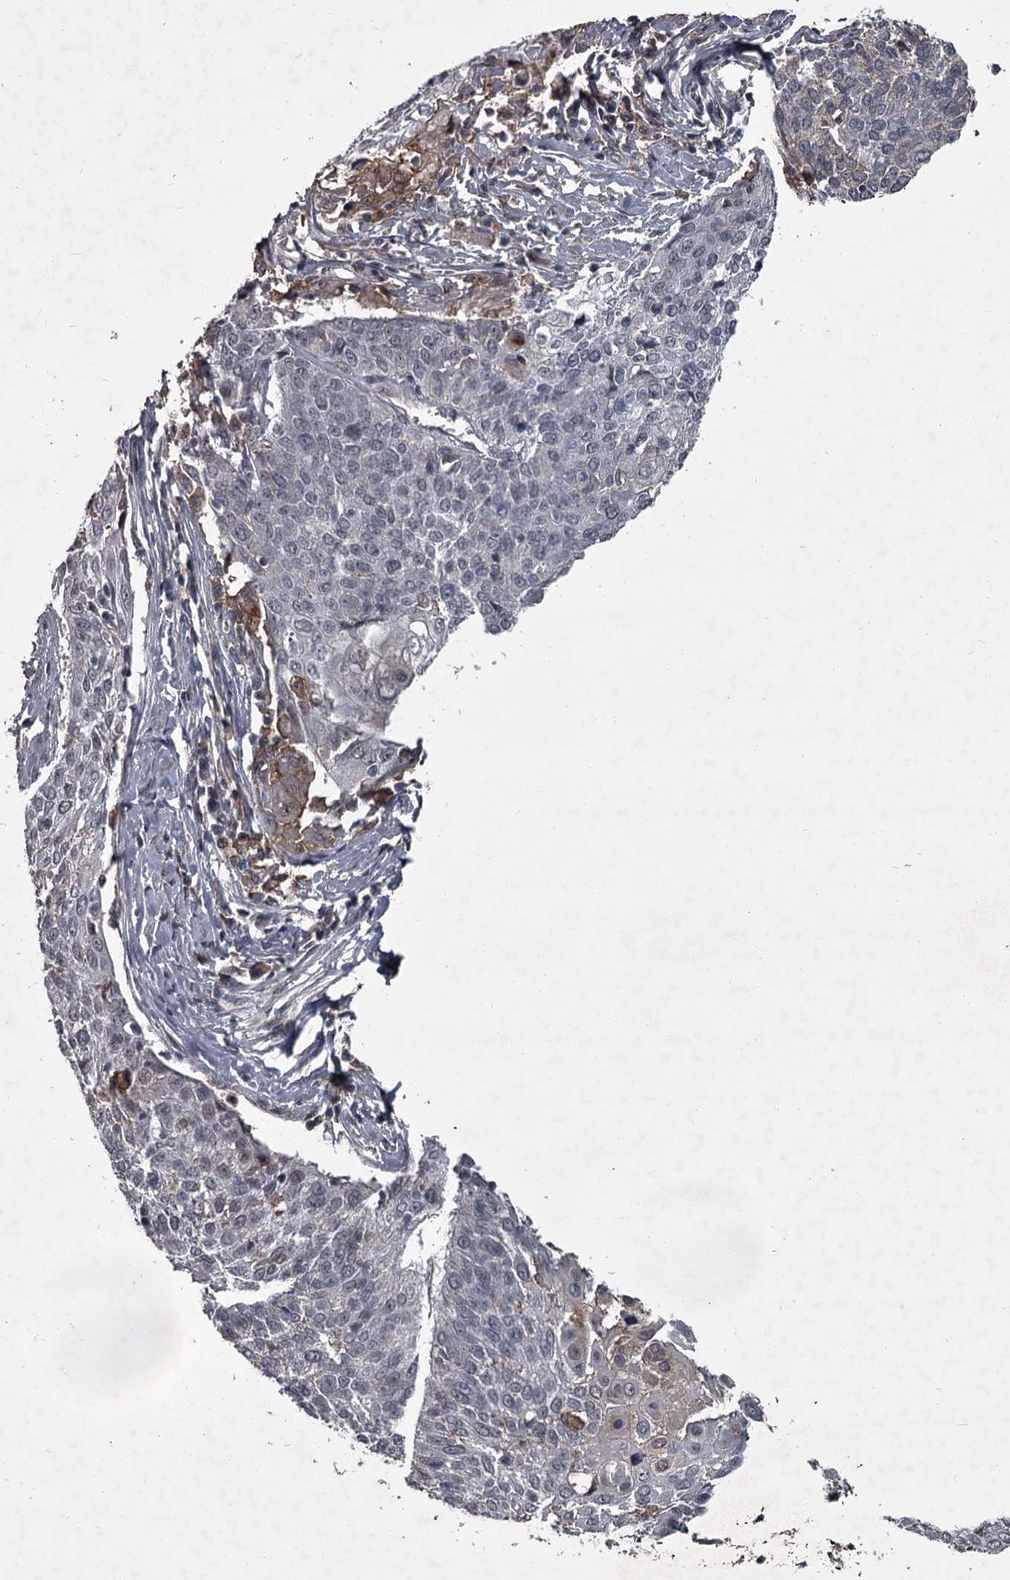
{"staining": {"intensity": "weak", "quantity": "<25%", "location": "cytoplasmic/membranous"}, "tissue": "cervical cancer", "cell_type": "Tumor cells", "image_type": "cancer", "snomed": [{"axis": "morphology", "description": "Squamous cell carcinoma, NOS"}, {"axis": "topography", "description": "Cervix"}], "caption": "Tumor cells show no significant protein positivity in cervical squamous cell carcinoma.", "gene": "FLVCR2", "patient": {"sex": "female", "age": 39}}